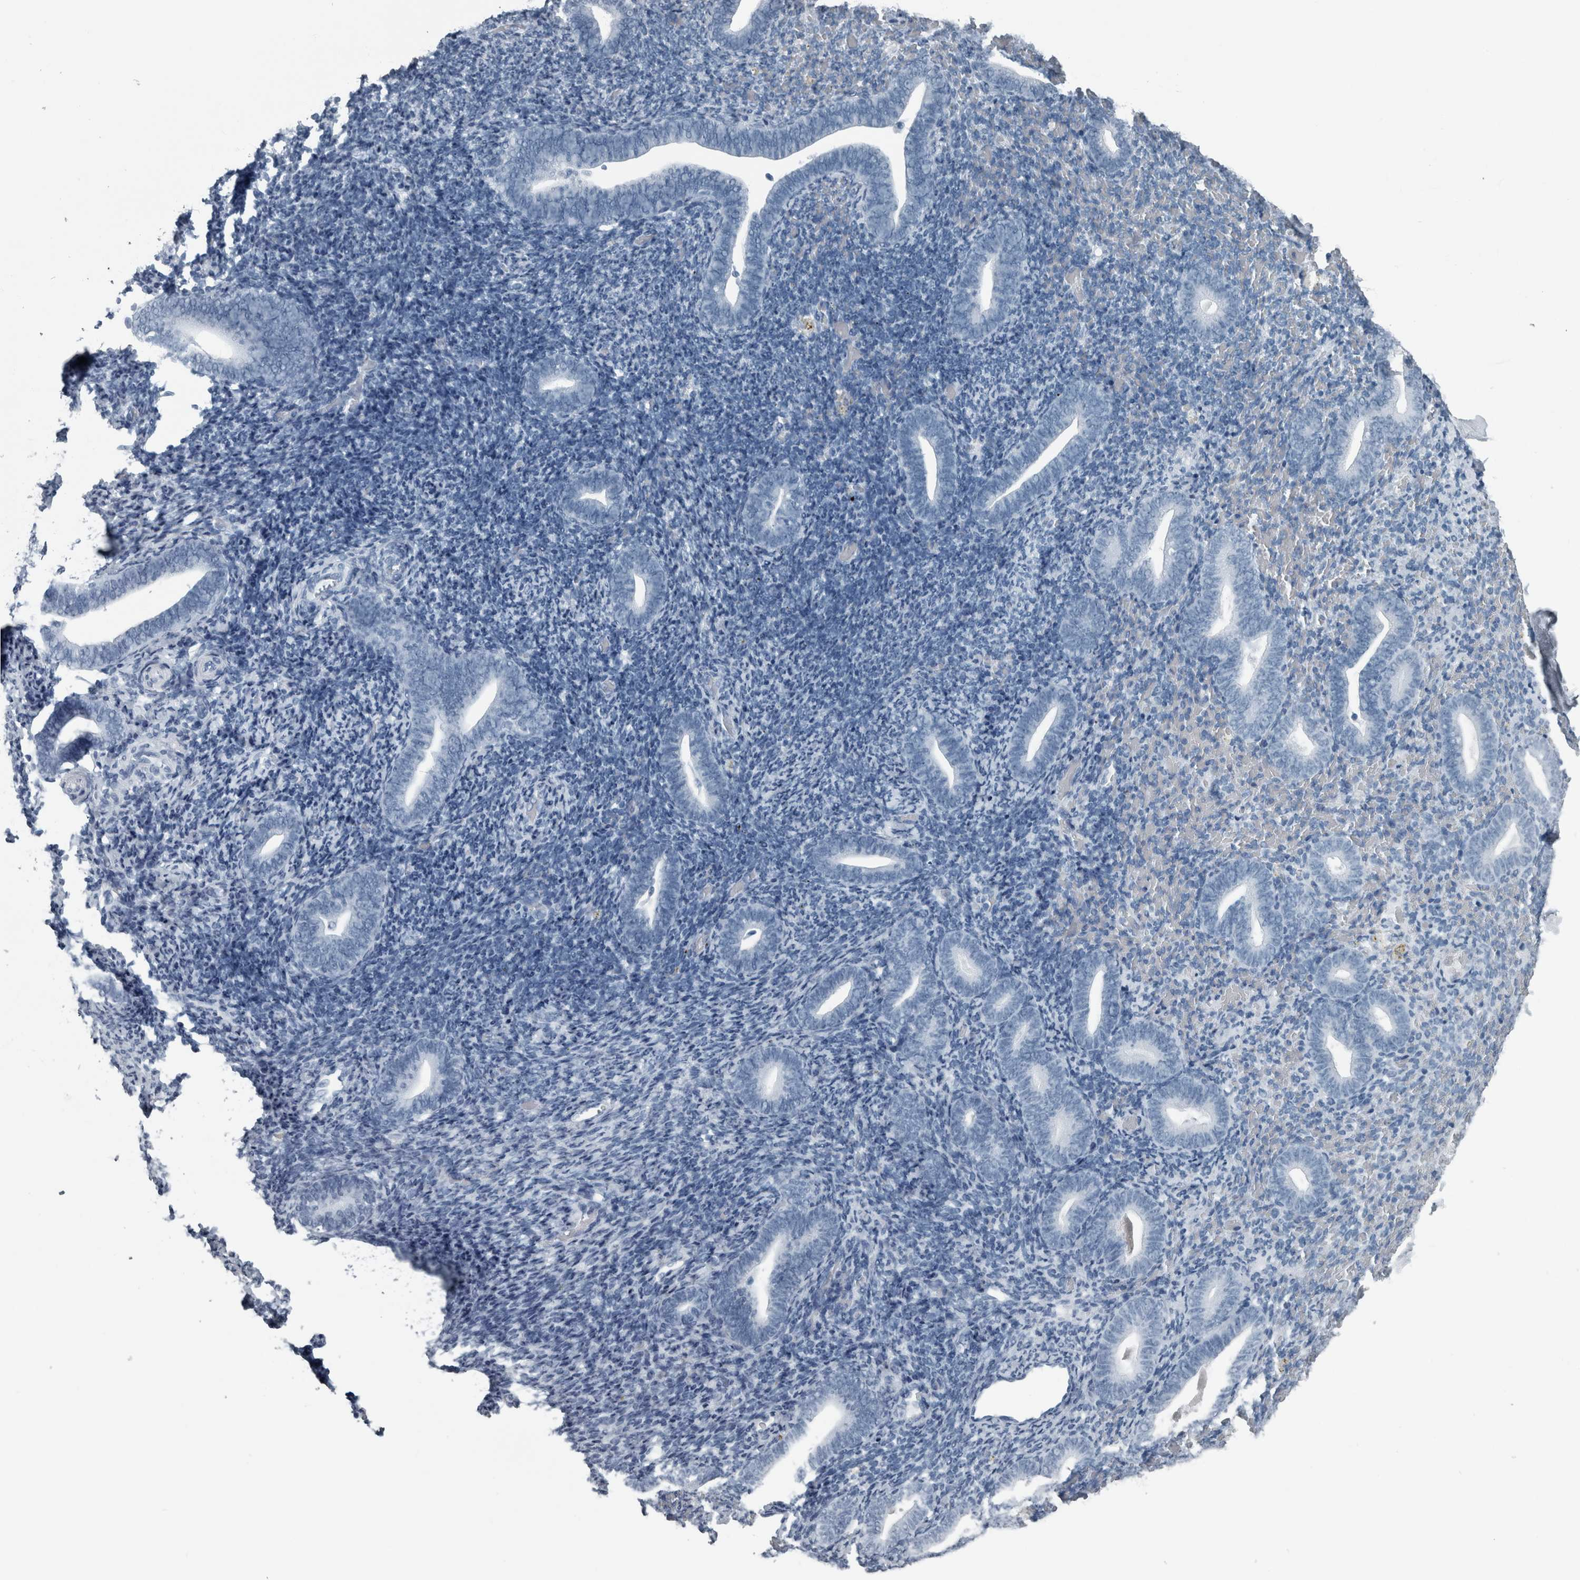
{"staining": {"intensity": "negative", "quantity": "none", "location": "none"}, "tissue": "endometrium", "cell_type": "Cells in endometrial stroma", "image_type": "normal", "snomed": [{"axis": "morphology", "description": "Normal tissue, NOS"}, {"axis": "topography", "description": "Endometrium"}], "caption": "Immunohistochemistry (IHC) of unremarkable endometrium exhibits no expression in cells in endometrial stroma. Nuclei are stained in blue.", "gene": "KRT20", "patient": {"sex": "female", "age": 51}}